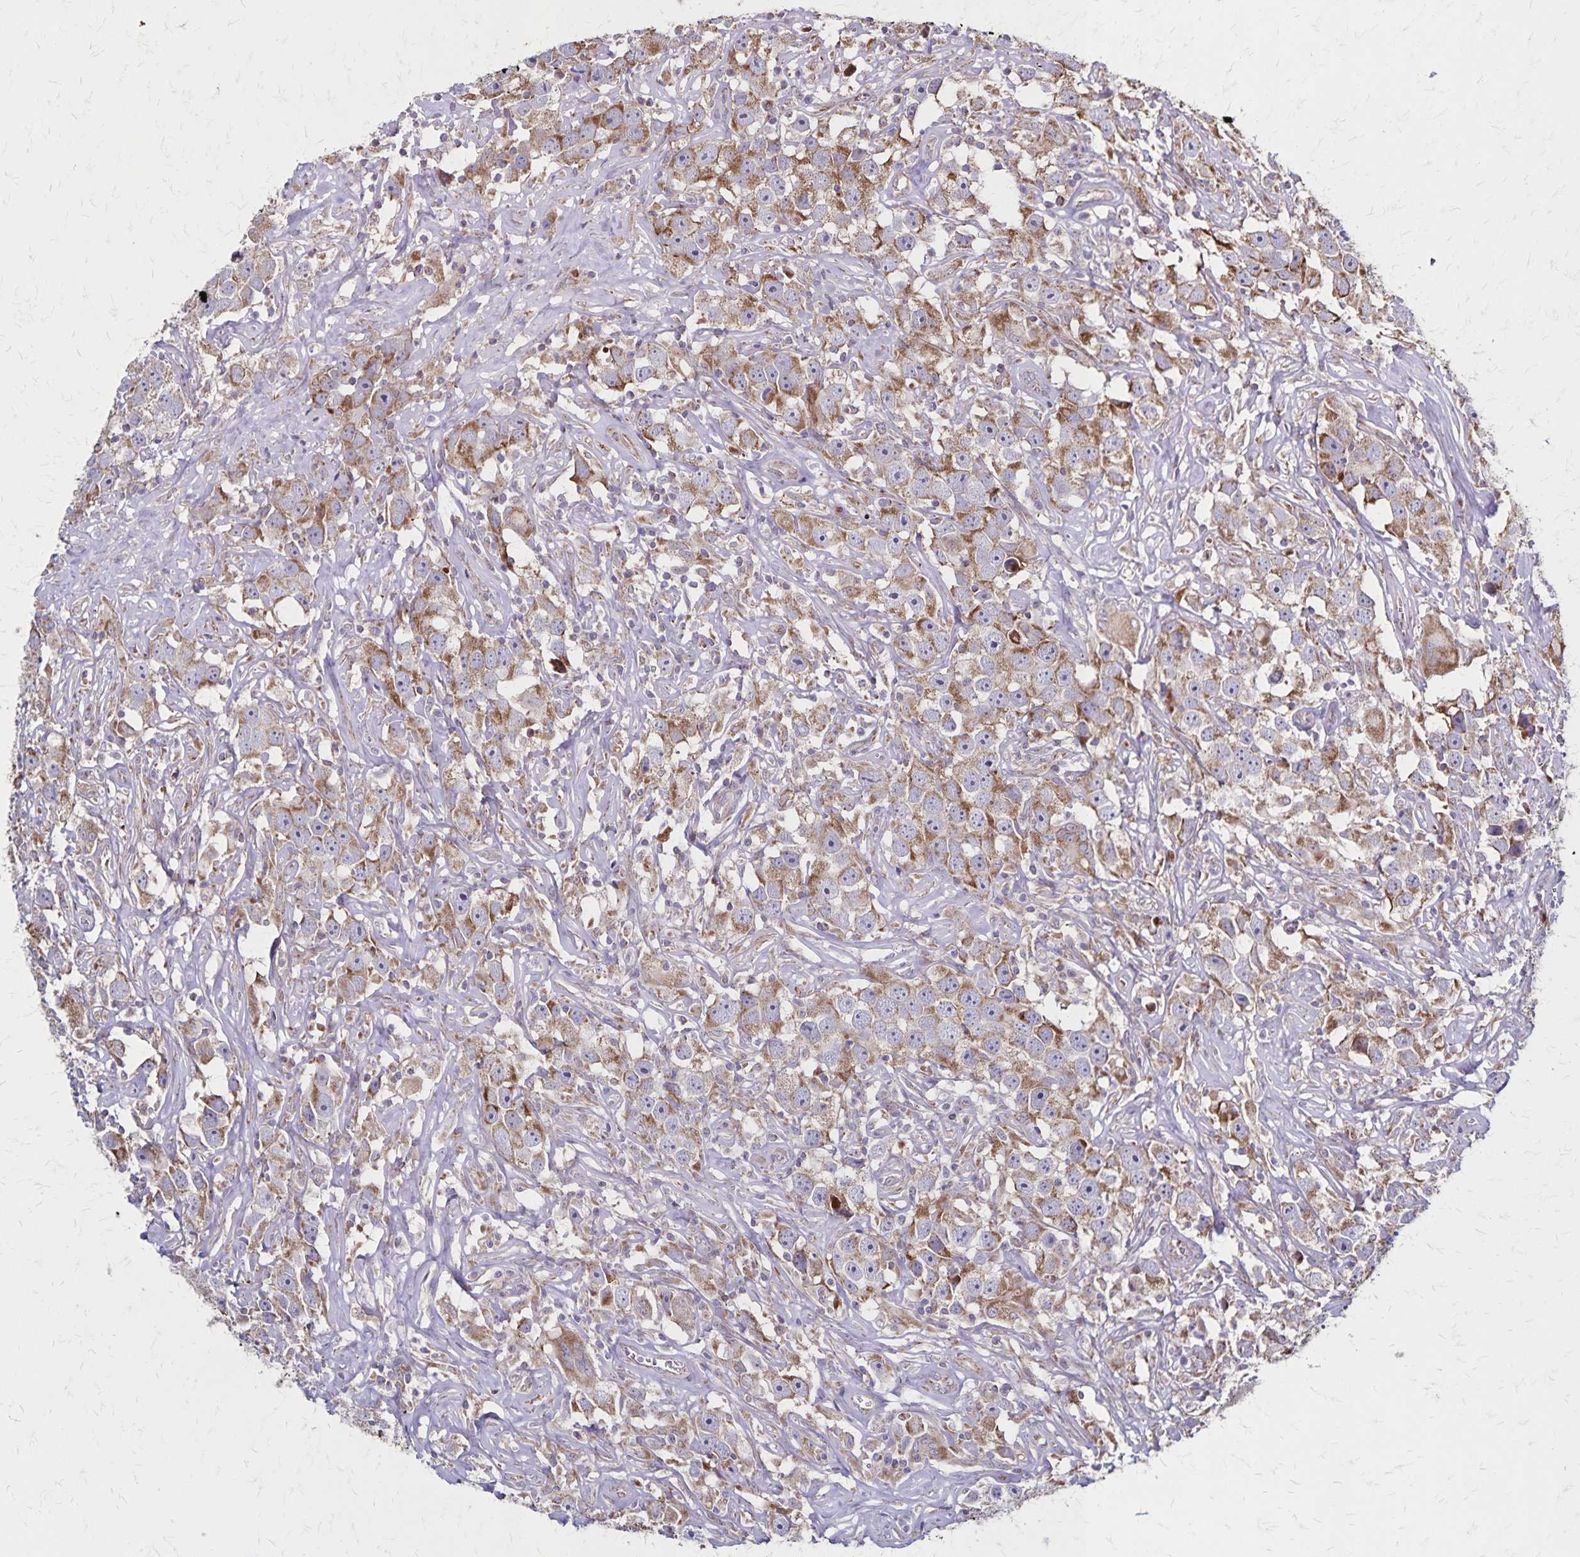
{"staining": {"intensity": "moderate", "quantity": "25%-75%", "location": "cytoplasmic/membranous"}, "tissue": "testis cancer", "cell_type": "Tumor cells", "image_type": "cancer", "snomed": [{"axis": "morphology", "description": "Seminoma, NOS"}, {"axis": "topography", "description": "Testis"}], "caption": "Immunohistochemical staining of human testis cancer displays medium levels of moderate cytoplasmic/membranous protein positivity in approximately 25%-75% of tumor cells. Nuclei are stained in blue.", "gene": "NFS1", "patient": {"sex": "male", "age": 49}}